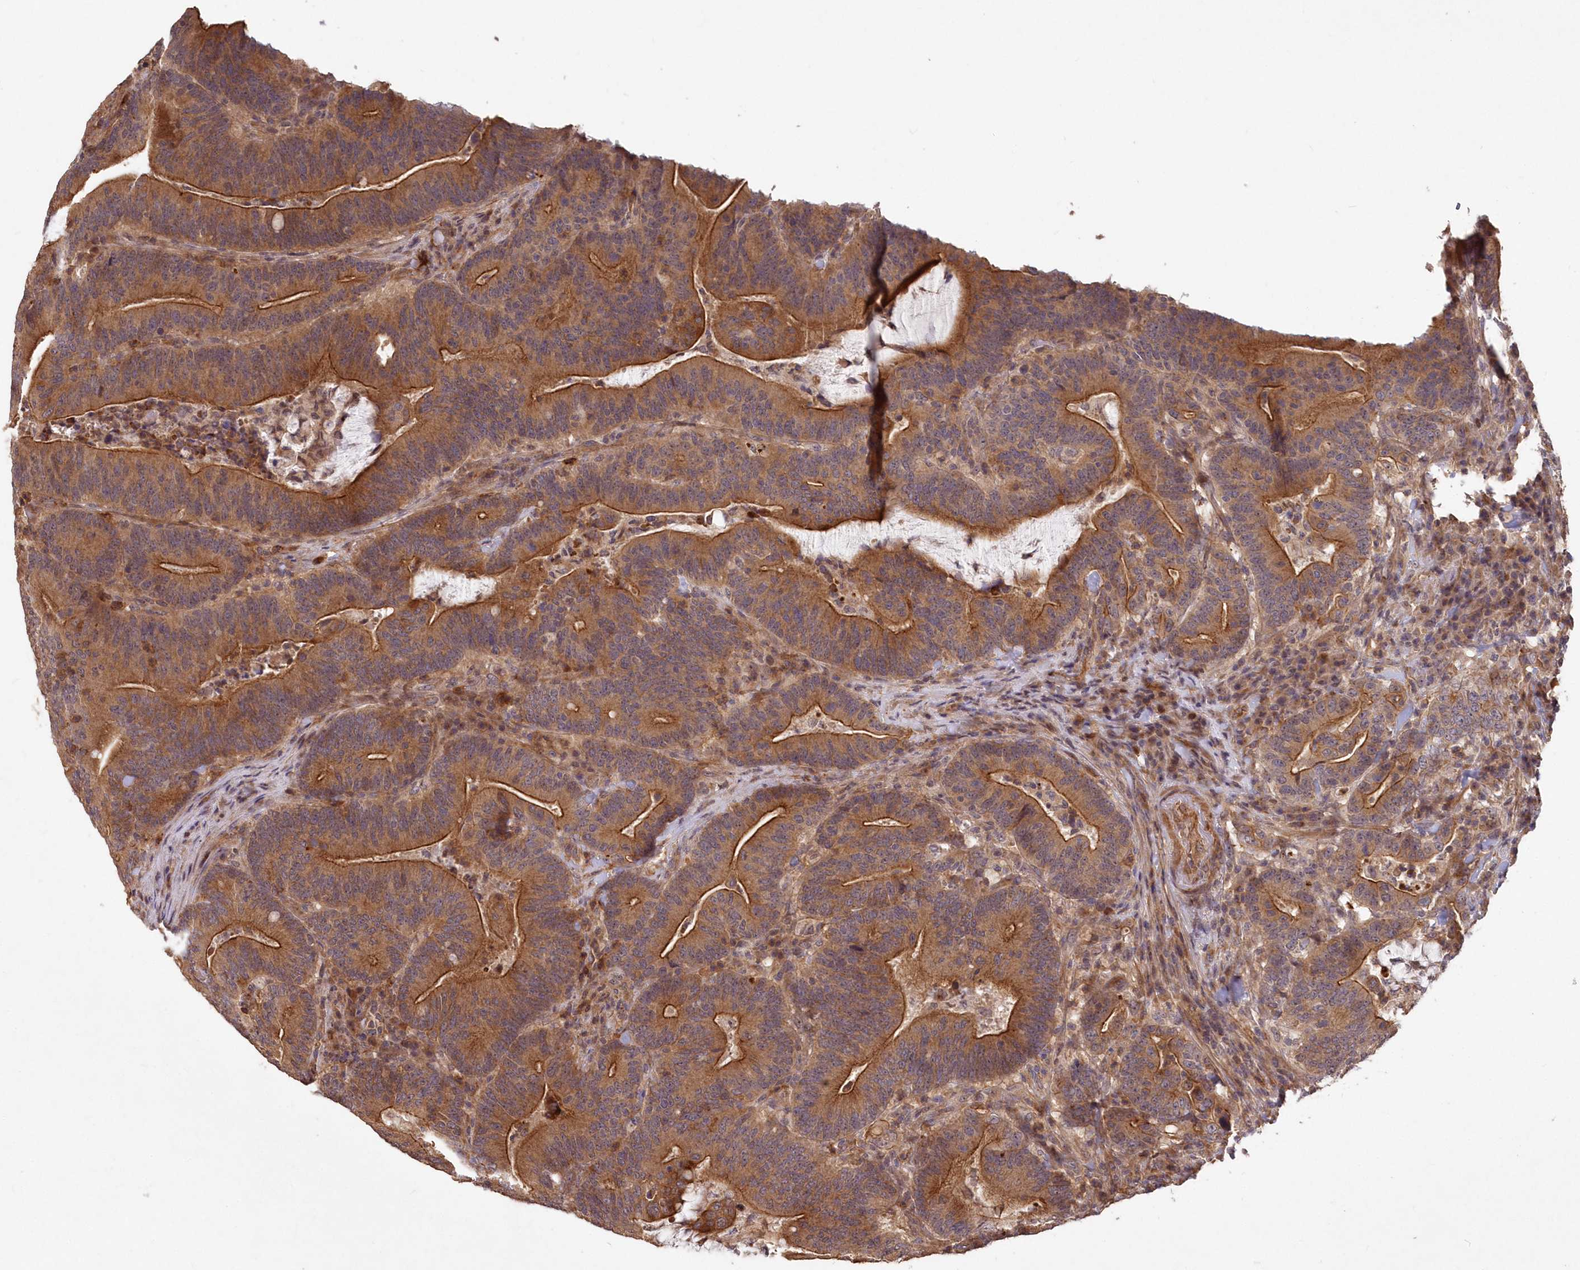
{"staining": {"intensity": "moderate", "quantity": ">75%", "location": "cytoplasmic/membranous"}, "tissue": "colorectal cancer", "cell_type": "Tumor cells", "image_type": "cancer", "snomed": [{"axis": "morphology", "description": "Adenocarcinoma, NOS"}, {"axis": "topography", "description": "Colon"}], "caption": "Moderate cytoplasmic/membranous protein expression is appreciated in approximately >75% of tumor cells in colorectal adenocarcinoma. (brown staining indicates protein expression, while blue staining denotes nuclei).", "gene": "HYCC2", "patient": {"sex": "female", "age": 66}}